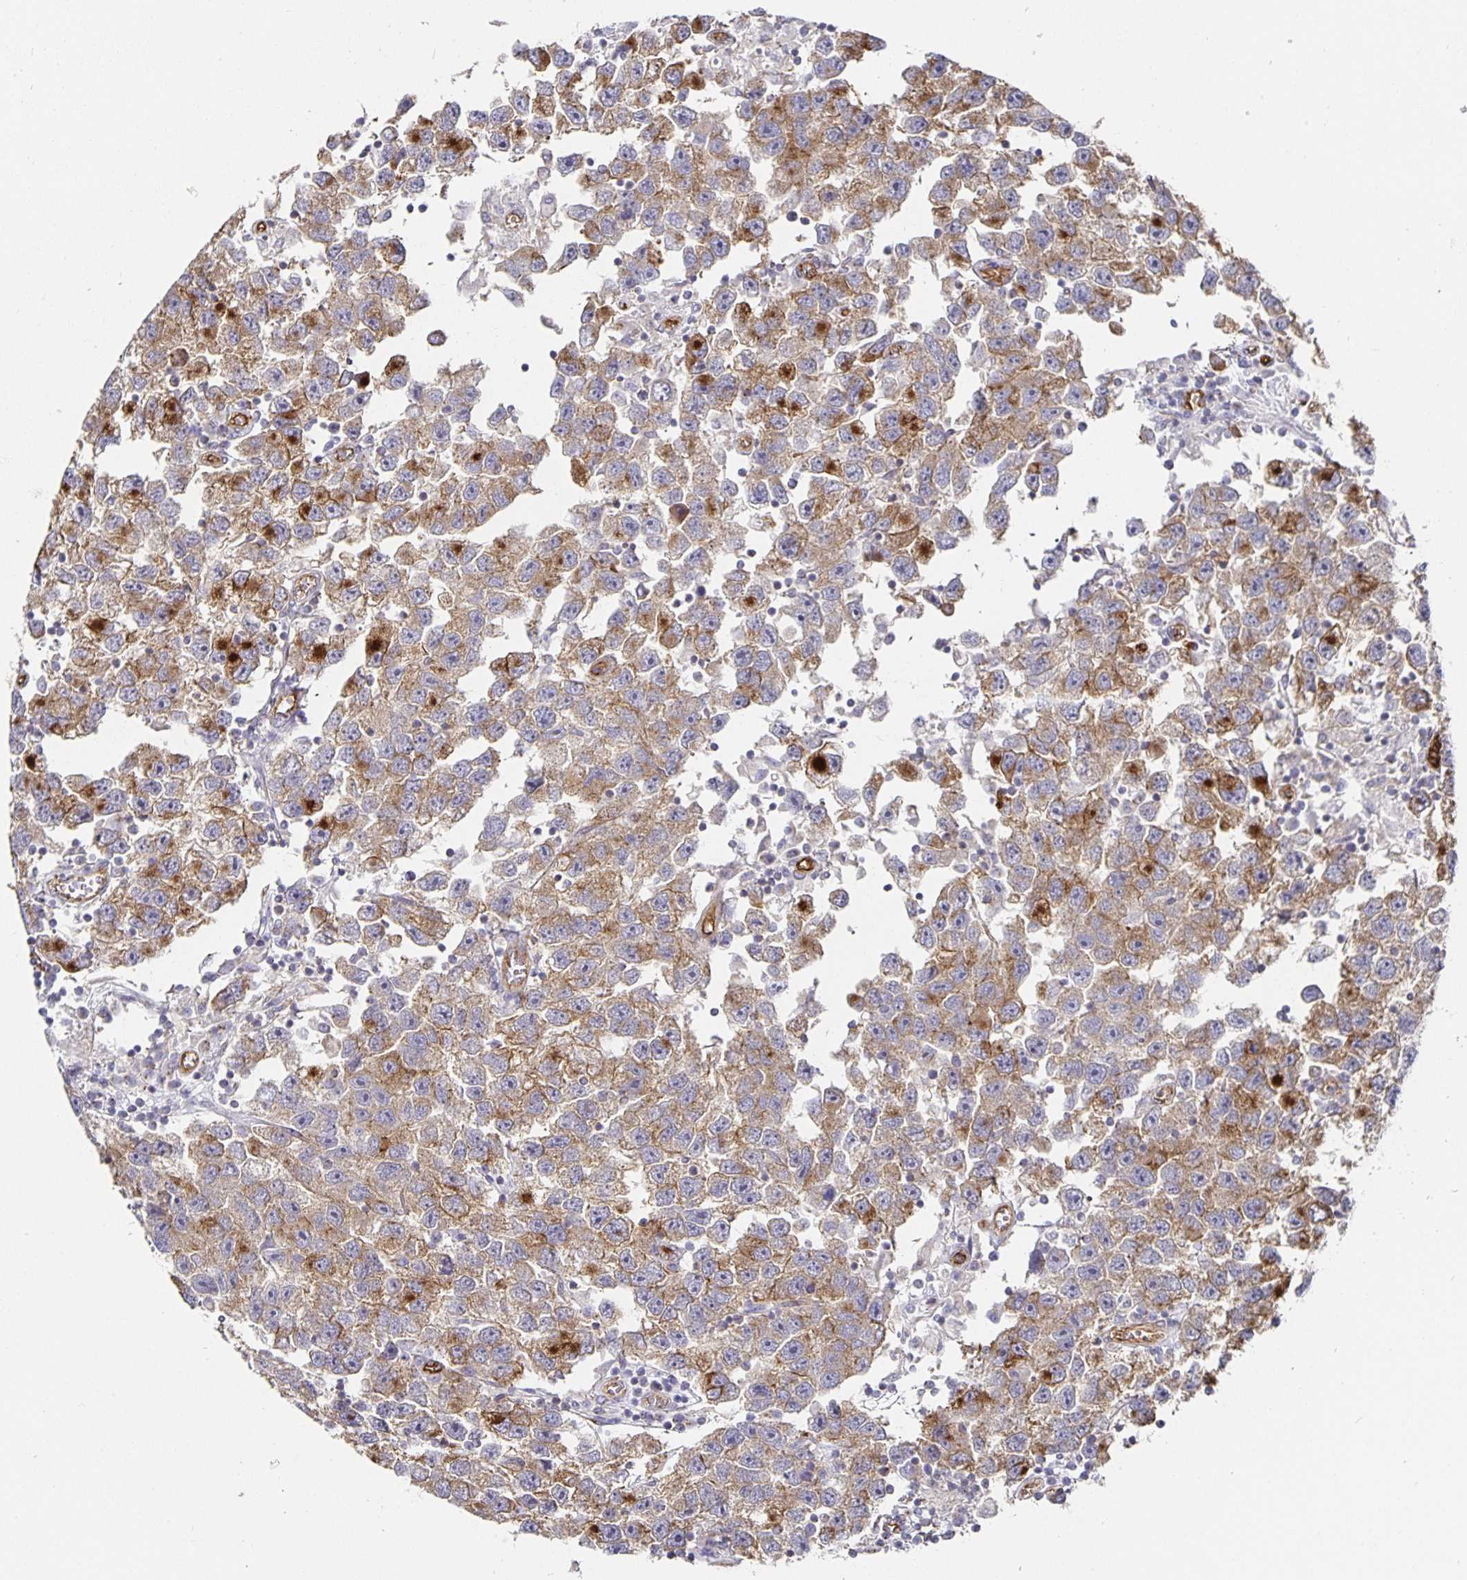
{"staining": {"intensity": "moderate", "quantity": ">75%", "location": "cytoplasmic/membranous"}, "tissue": "testis cancer", "cell_type": "Tumor cells", "image_type": "cancer", "snomed": [{"axis": "morphology", "description": "Seminoma, NOS"}, {"axis": "topography", "description": "Testis"}], "caption": "This micrograph displays testis seminoma stained with immunohistochemistry to label a protein in brown. The cytoplasmic/membranous of tumor cells show moderate positivity for the protein. Nuclei are counter-stained blue.", "gene": "PODXL", "patient": {"sex": "male", "age": 26}}